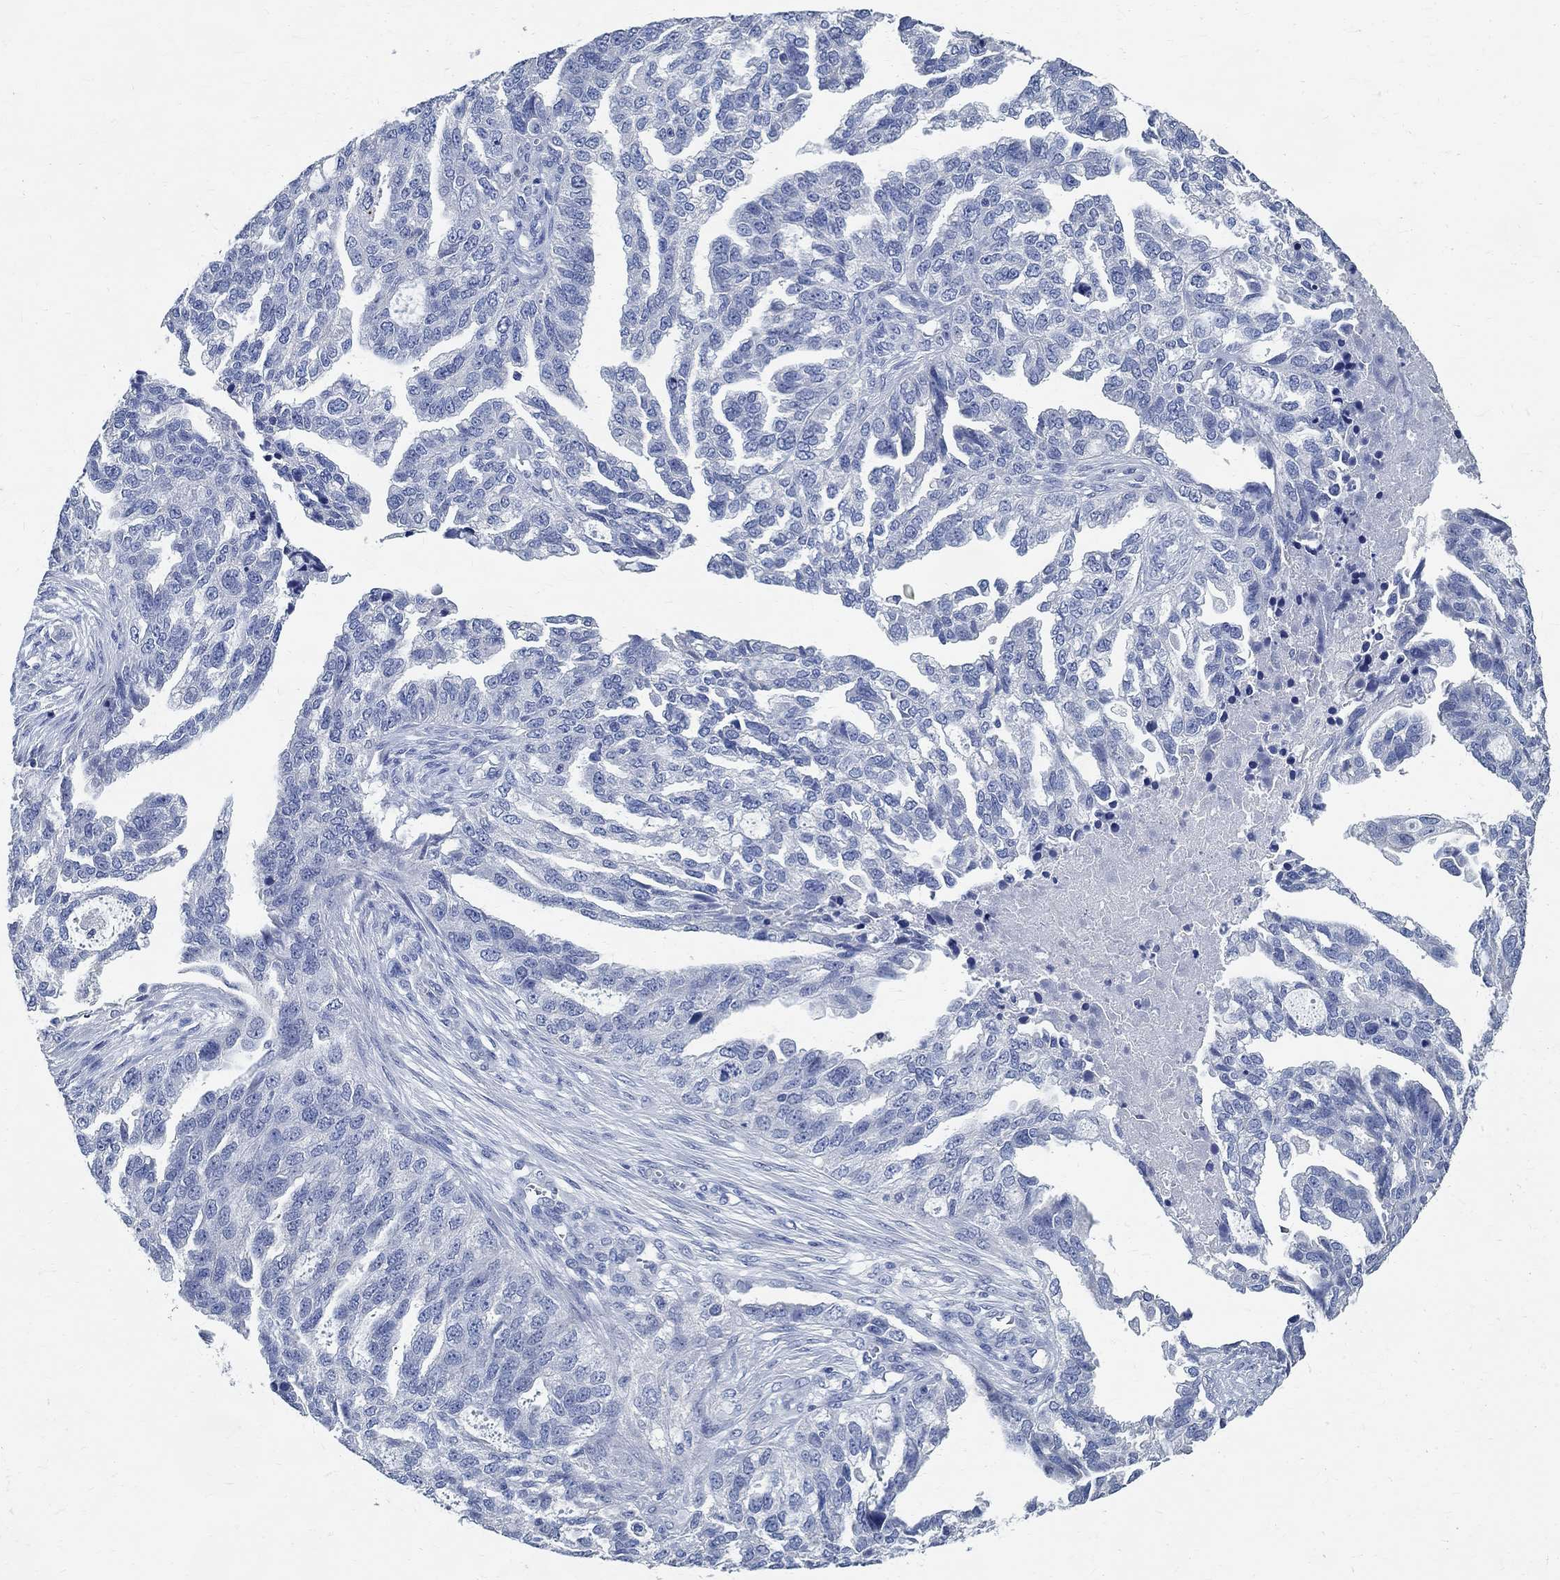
{"staining": {"intensity": "negative", "quantity": "none", "location": "none"}, "tissue": "ovarian cancer", "cell_type": "Tumor cells", "image_type": "cancer", "snomed": [{"axis": "morphology", "description": "Cystadenocarcinoma, serous, NOS"}, {"axis": "topography", "description": "Ovary"}], "caption": "This is an IHC image of human serous cystadenocarcinoma (ovarian). There is no staining in tumor cells.", "gene": "PRX", "patient": {"sex": "female", "age": 51}}